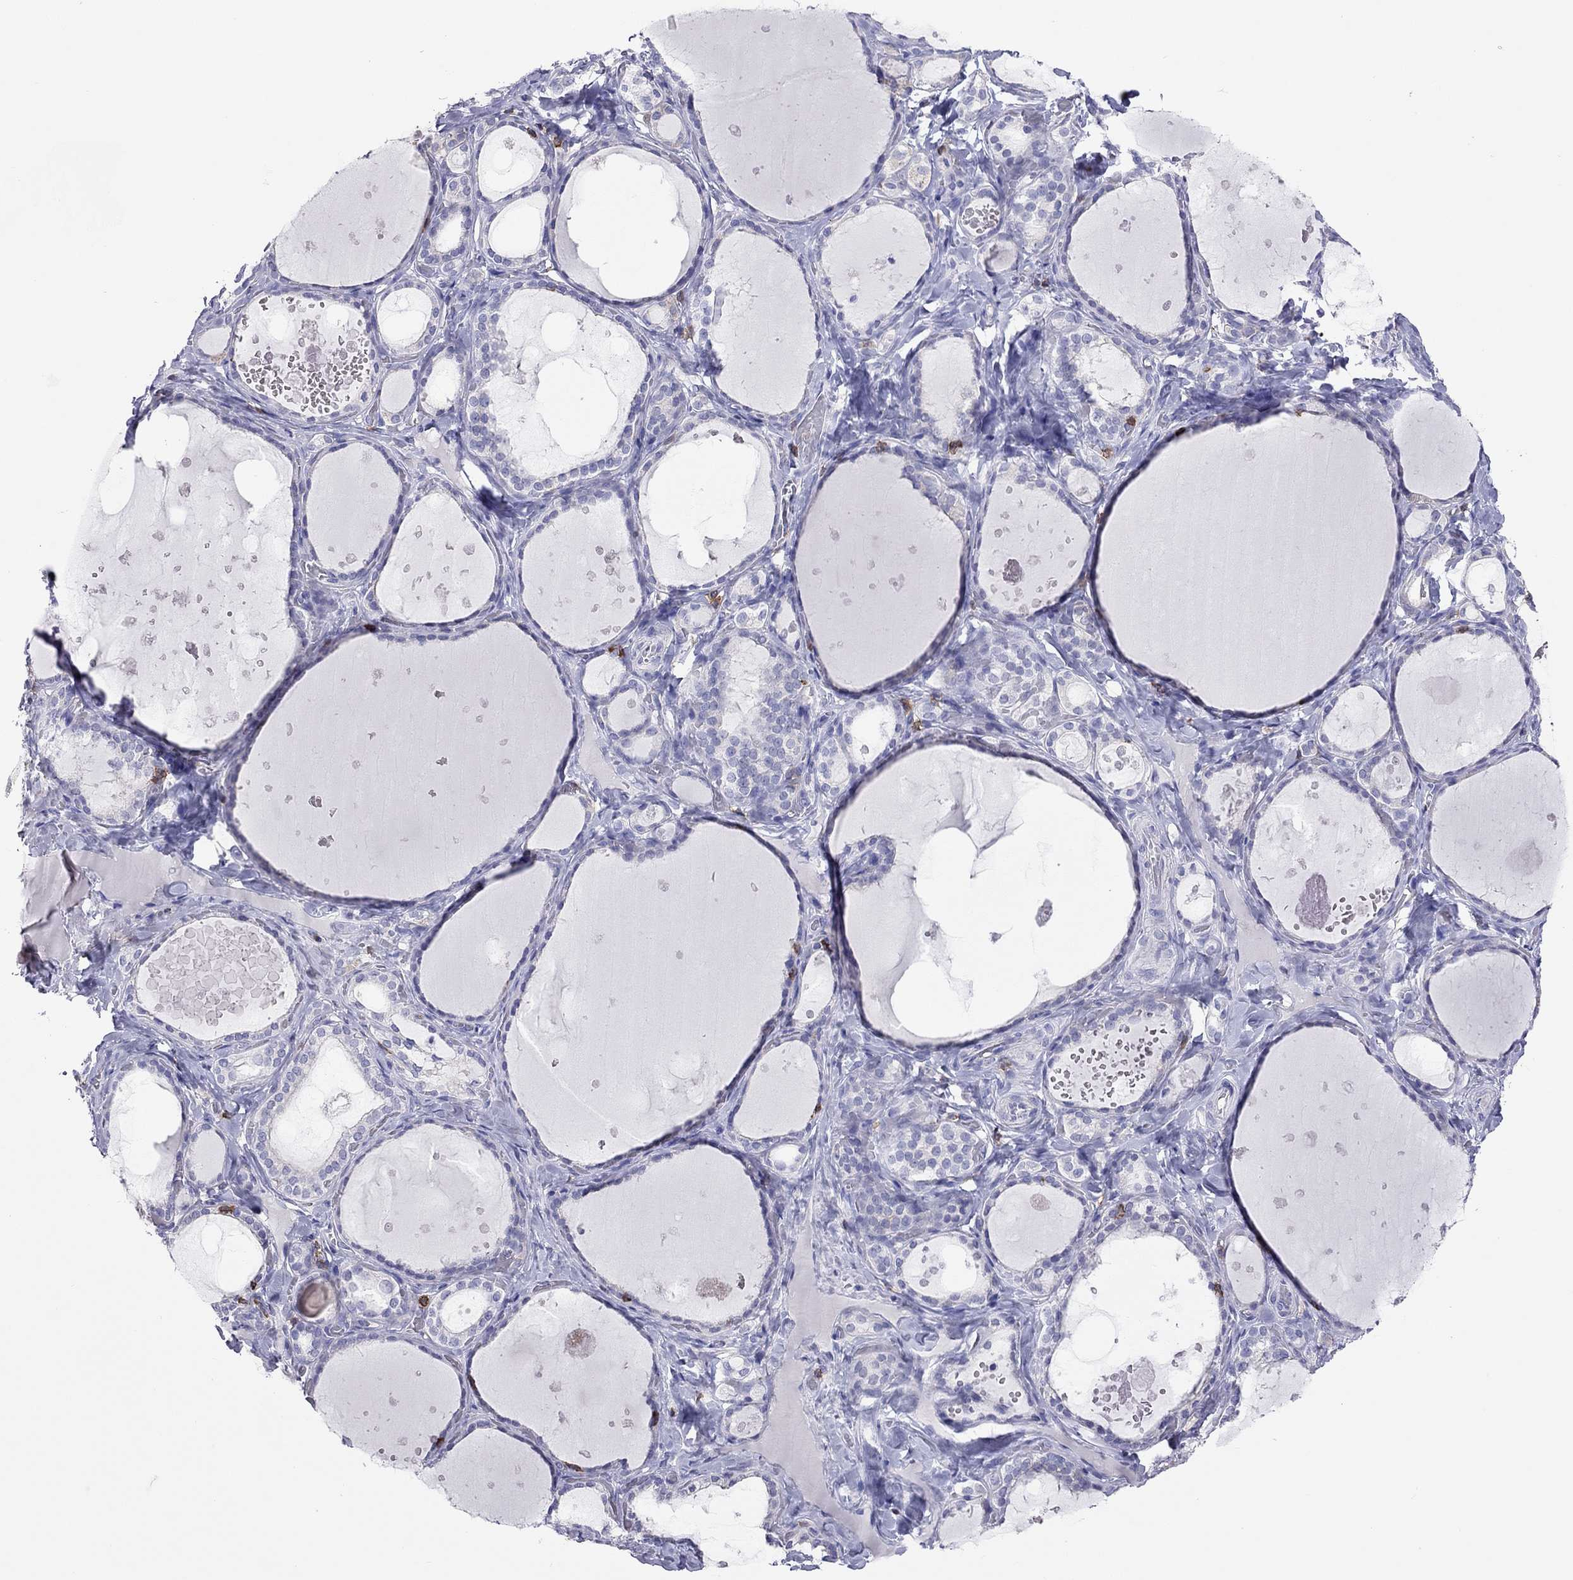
{"staining": {"intensity": "negative", "quantity": "none", "location": "none"}, "tissue": "thyroid gland", "cell_type": "Glandular cells", "image_type": "normal", "snomed": [{"axis": "morphology", "description": "Normal tissue, NOS"}, {"axis": "topography", "description": "Thyroid gland"}], "caption": "Immunohistochemistry (IHC) of unremarkable thyroid gland reveals no expression in glandular cells. (Brightfield microscopy of DAB (3,3'-diaminobenzidine) immunohistochemistry at high magnification).", "gene": "ENSG00000288637", "patient": {"sex": "female", "age": 56}}